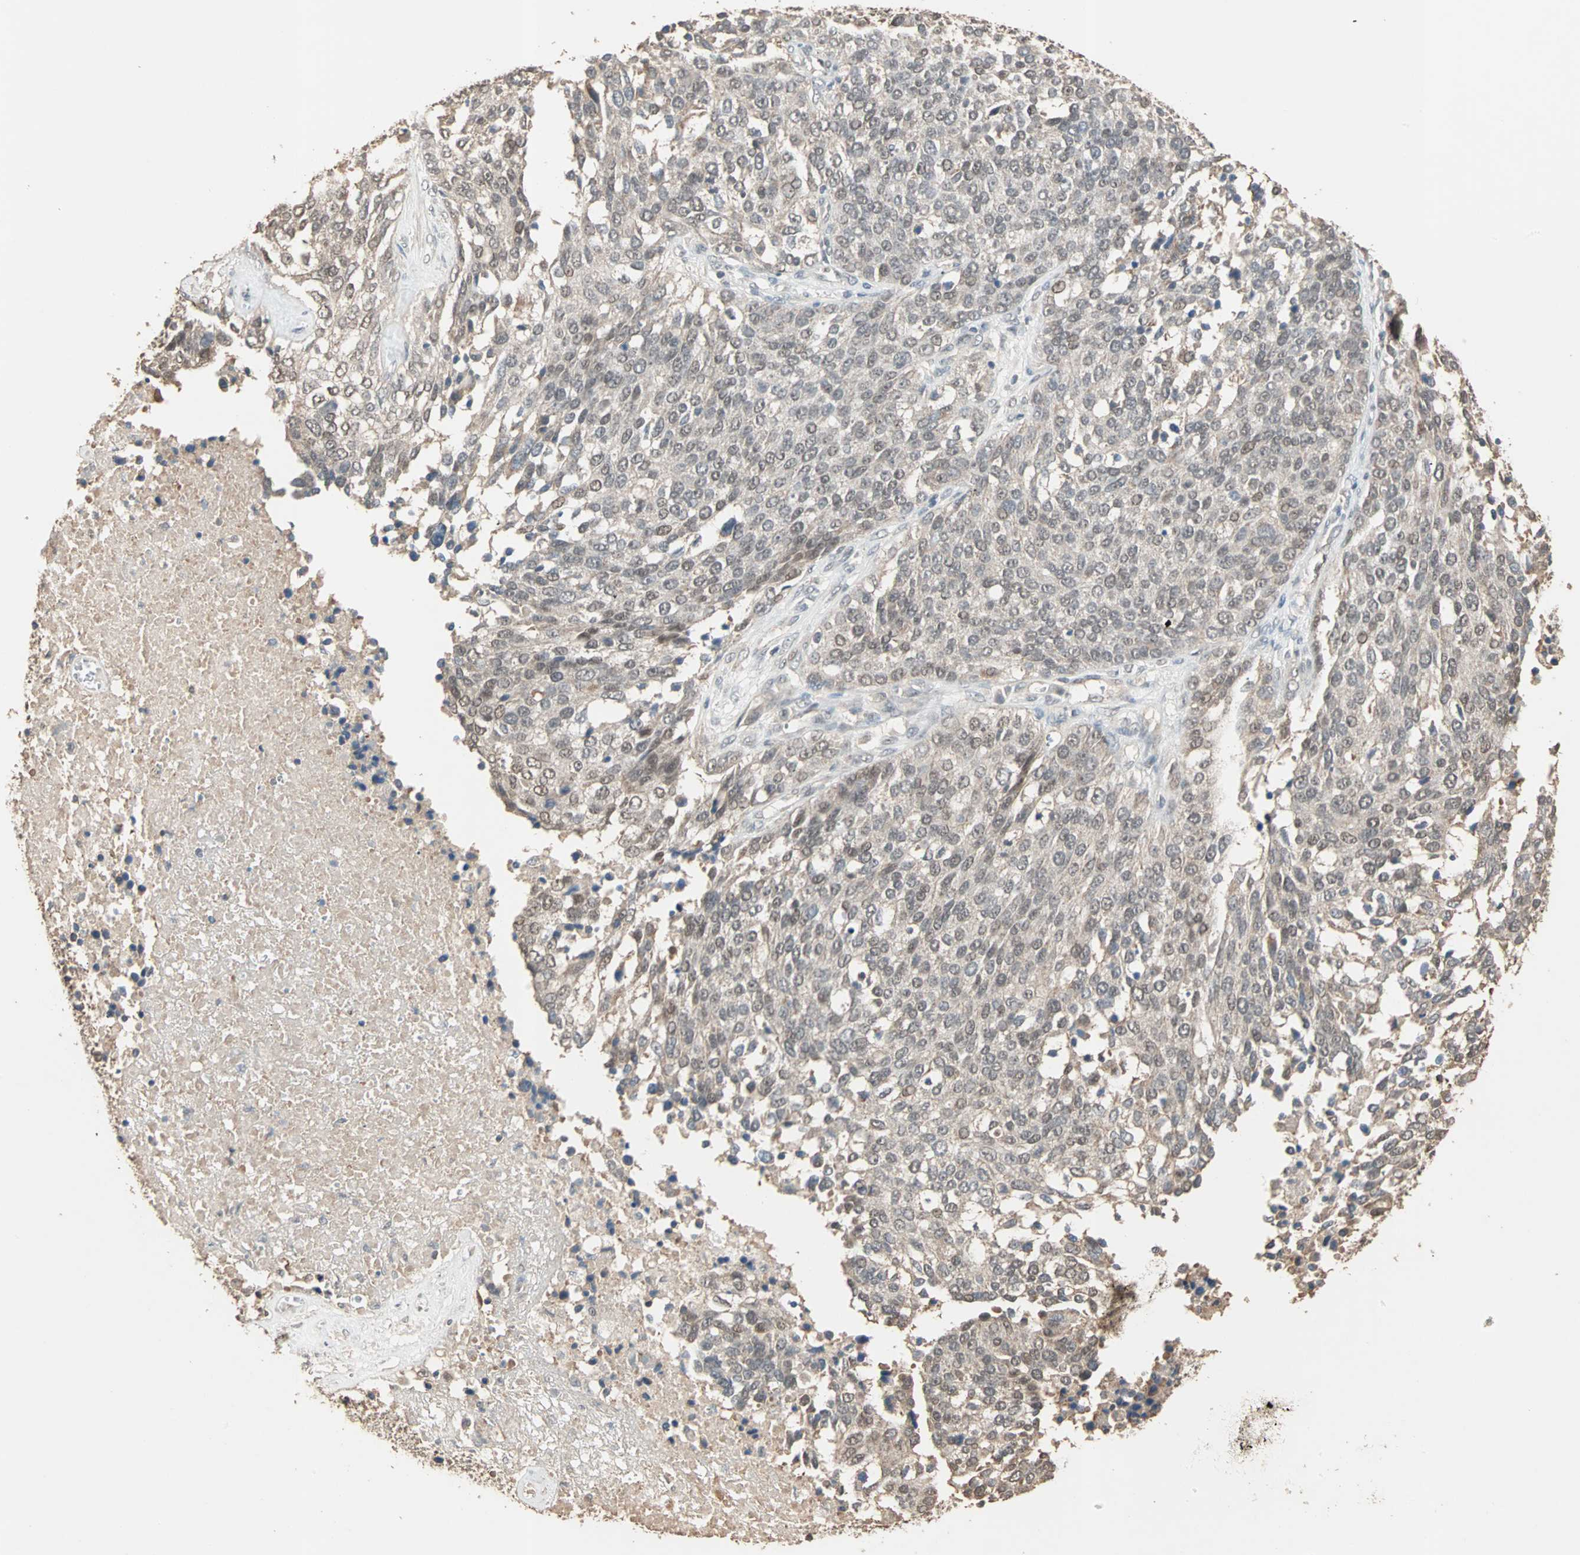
{"staining": {"intensity": "moderate", "quantity": "25%-75%", "location": "cytoplasmic/membranous,nuclear"}, "tissue": "ovarian cancer", "cell_type": "Tumor cells", "image_type": "cancer", "snomed": [{"axis": "morphology", "description": "Cystadenocarcinoma, serous, NOS"}, {"axis": "topography", "description": "Ovary"}], "caption": "A brown stain highlights moderate cytoplasmic/membranous and nuclear positivity of a protein in human ovarian cancer (serous cystadenocarcinoma) tumor cells.", "gene": "ZBTB33", "patient": {"sex": "female", "age": 44}}